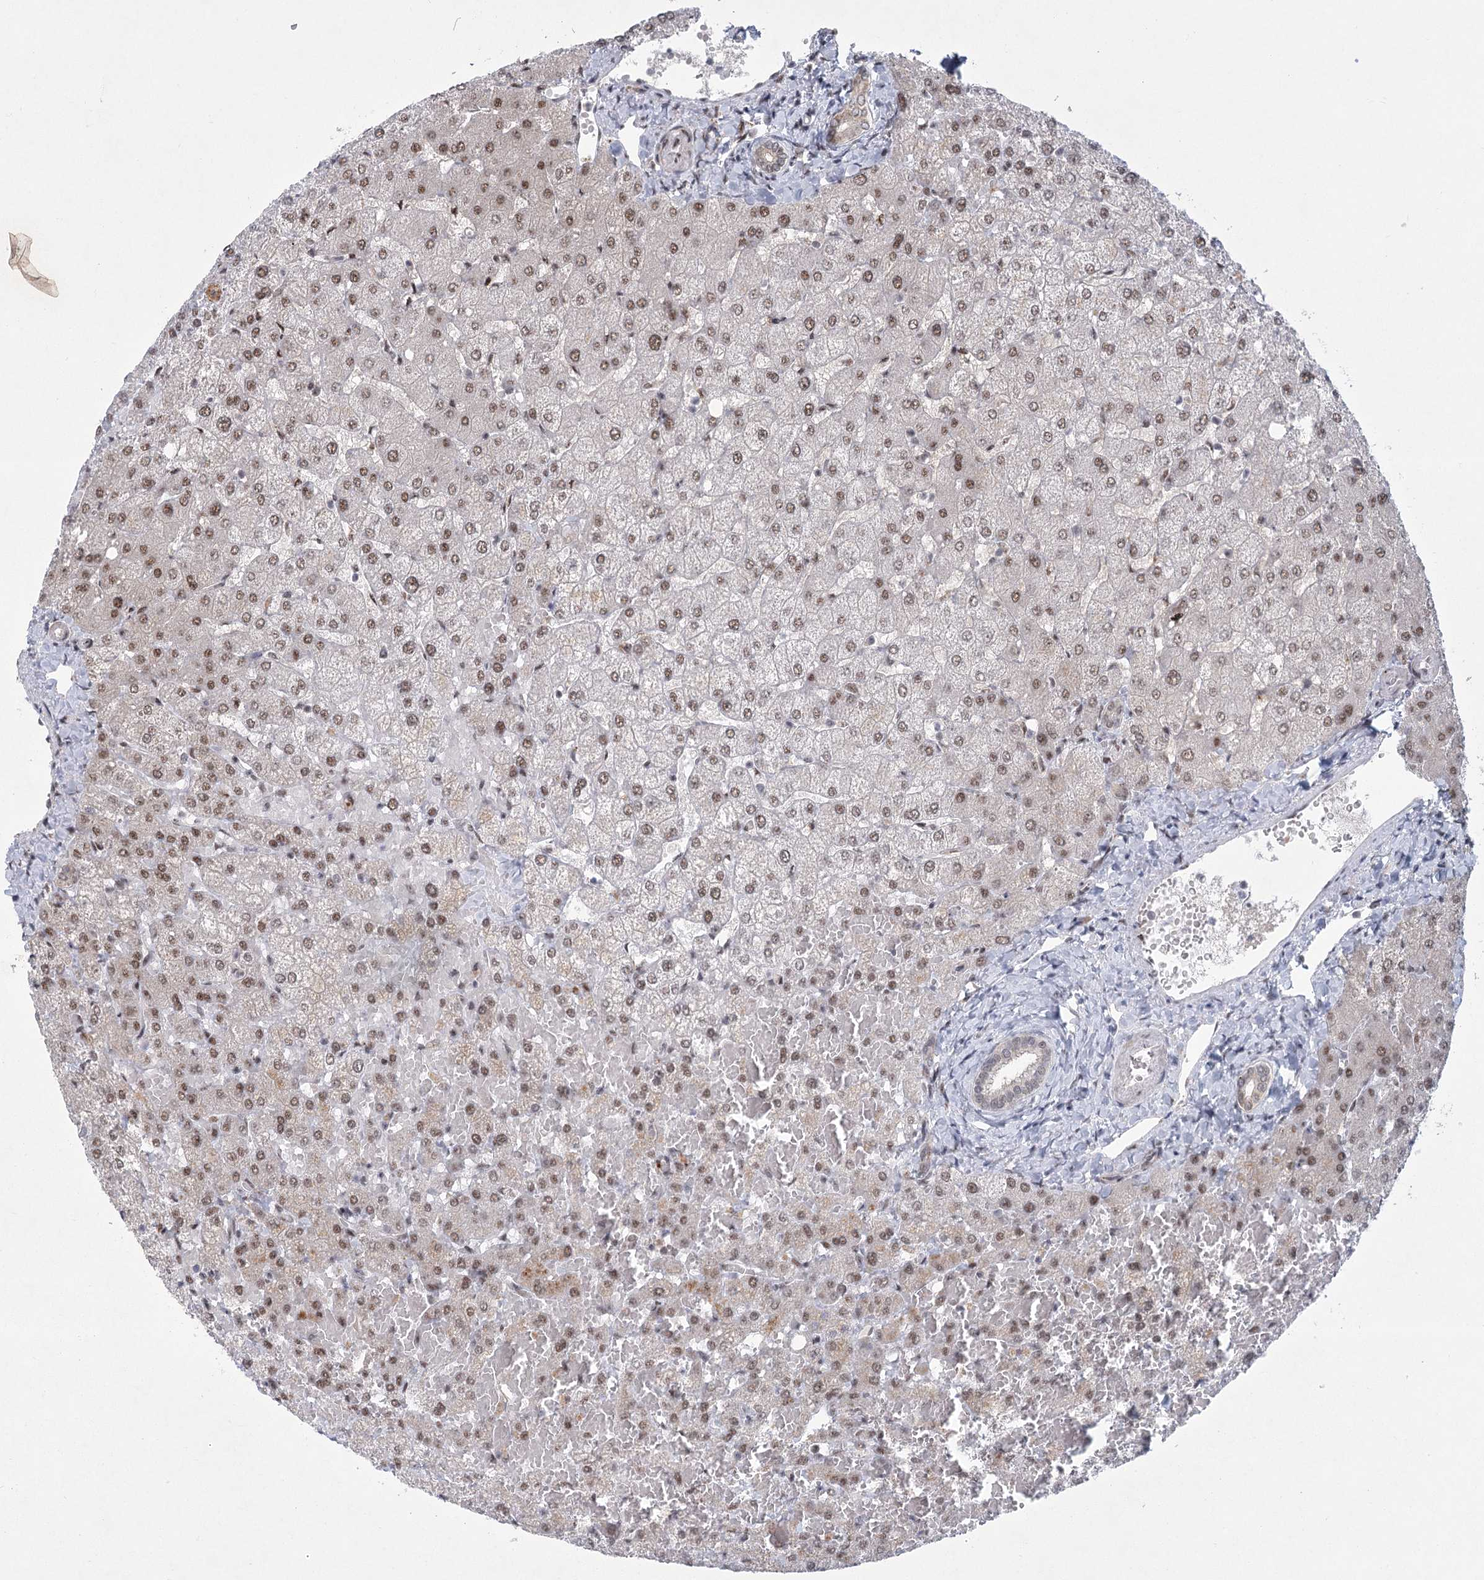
{"staining": {"intensity": "weak", "quantity": ">75%", "location": "cytoplasmic/membranous"}, "tissue": "liver", "cell_type": "Cholangiocytes", "image_type": "normal", "snomed": [{"axis": "morphology", "description": "Normal tissue, NOS"}, {"axis": "topography", "description": "Liver"}], "caption": "Cholangiocytes display weak cytoplasmic/membranous positivity in approximately >75% of cells in normal liver. (DAB (3,3'-diaminobenzidine) IHC, brown staining for protein, blue staining for nuclei).", "gene": "CIB4", "patient": {"sex": "female", "age": 54}}